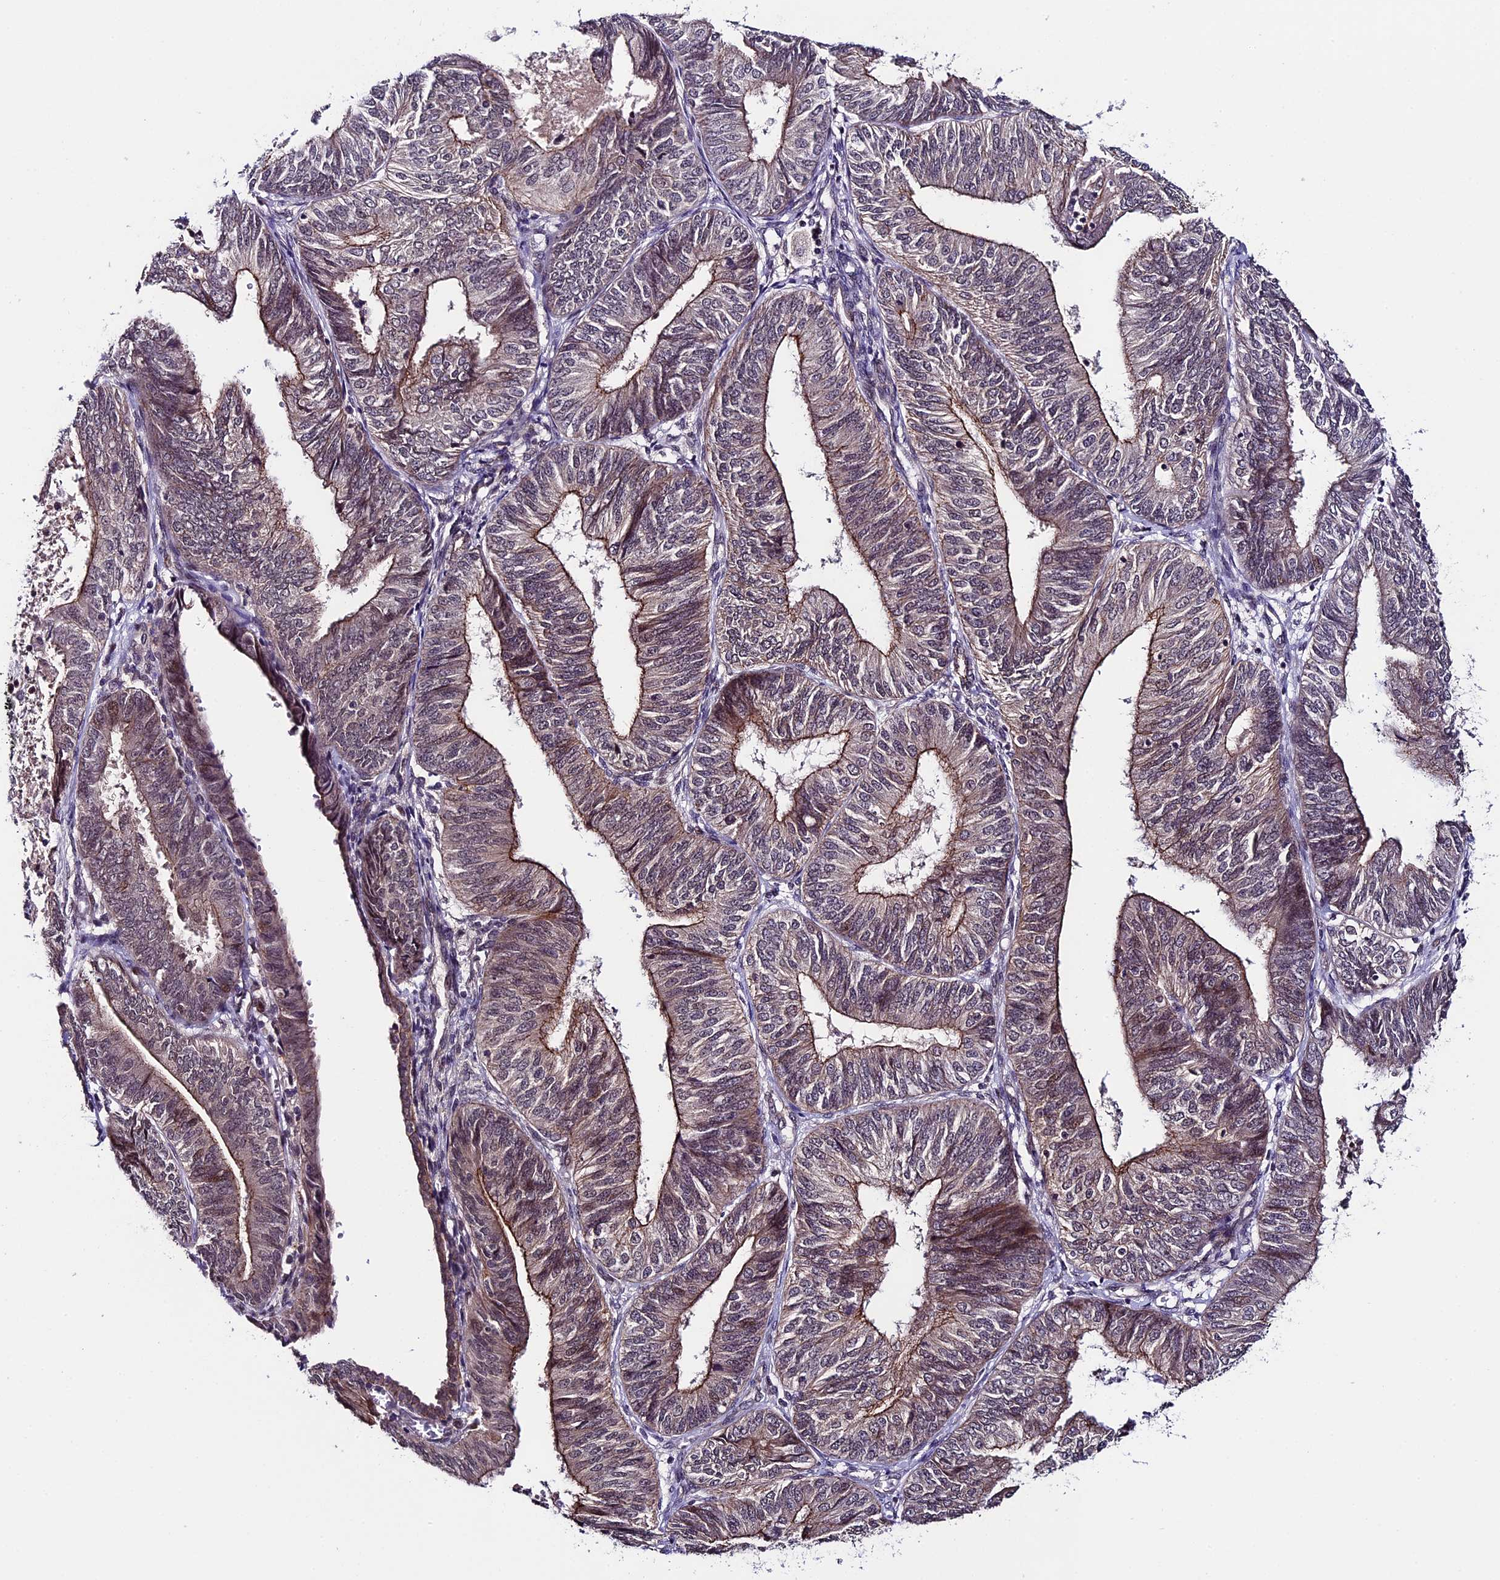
{"staining": {"intensity": "moderate", "quantity": "25%-75%", "location": "cytoplasmic/membranous"}, "tissue": "endometrial cancer", "cell_type": "Tumor cells", "image_type": "cancer", "snomed": [{"axis": "morphology", "description": "Adenocarcinoma, NOS"}, {"axis": "topography", "description": "Endometrium"}], "caption": "The histopathology image demonstrates a brown stain indicating the presence of a protein in the cytoplasmic/membranous of tumor cells in adenocarcinoma (endometrial).", "gene": "SIPA1L3", "patient": {"sex": "female", "age": 58}}